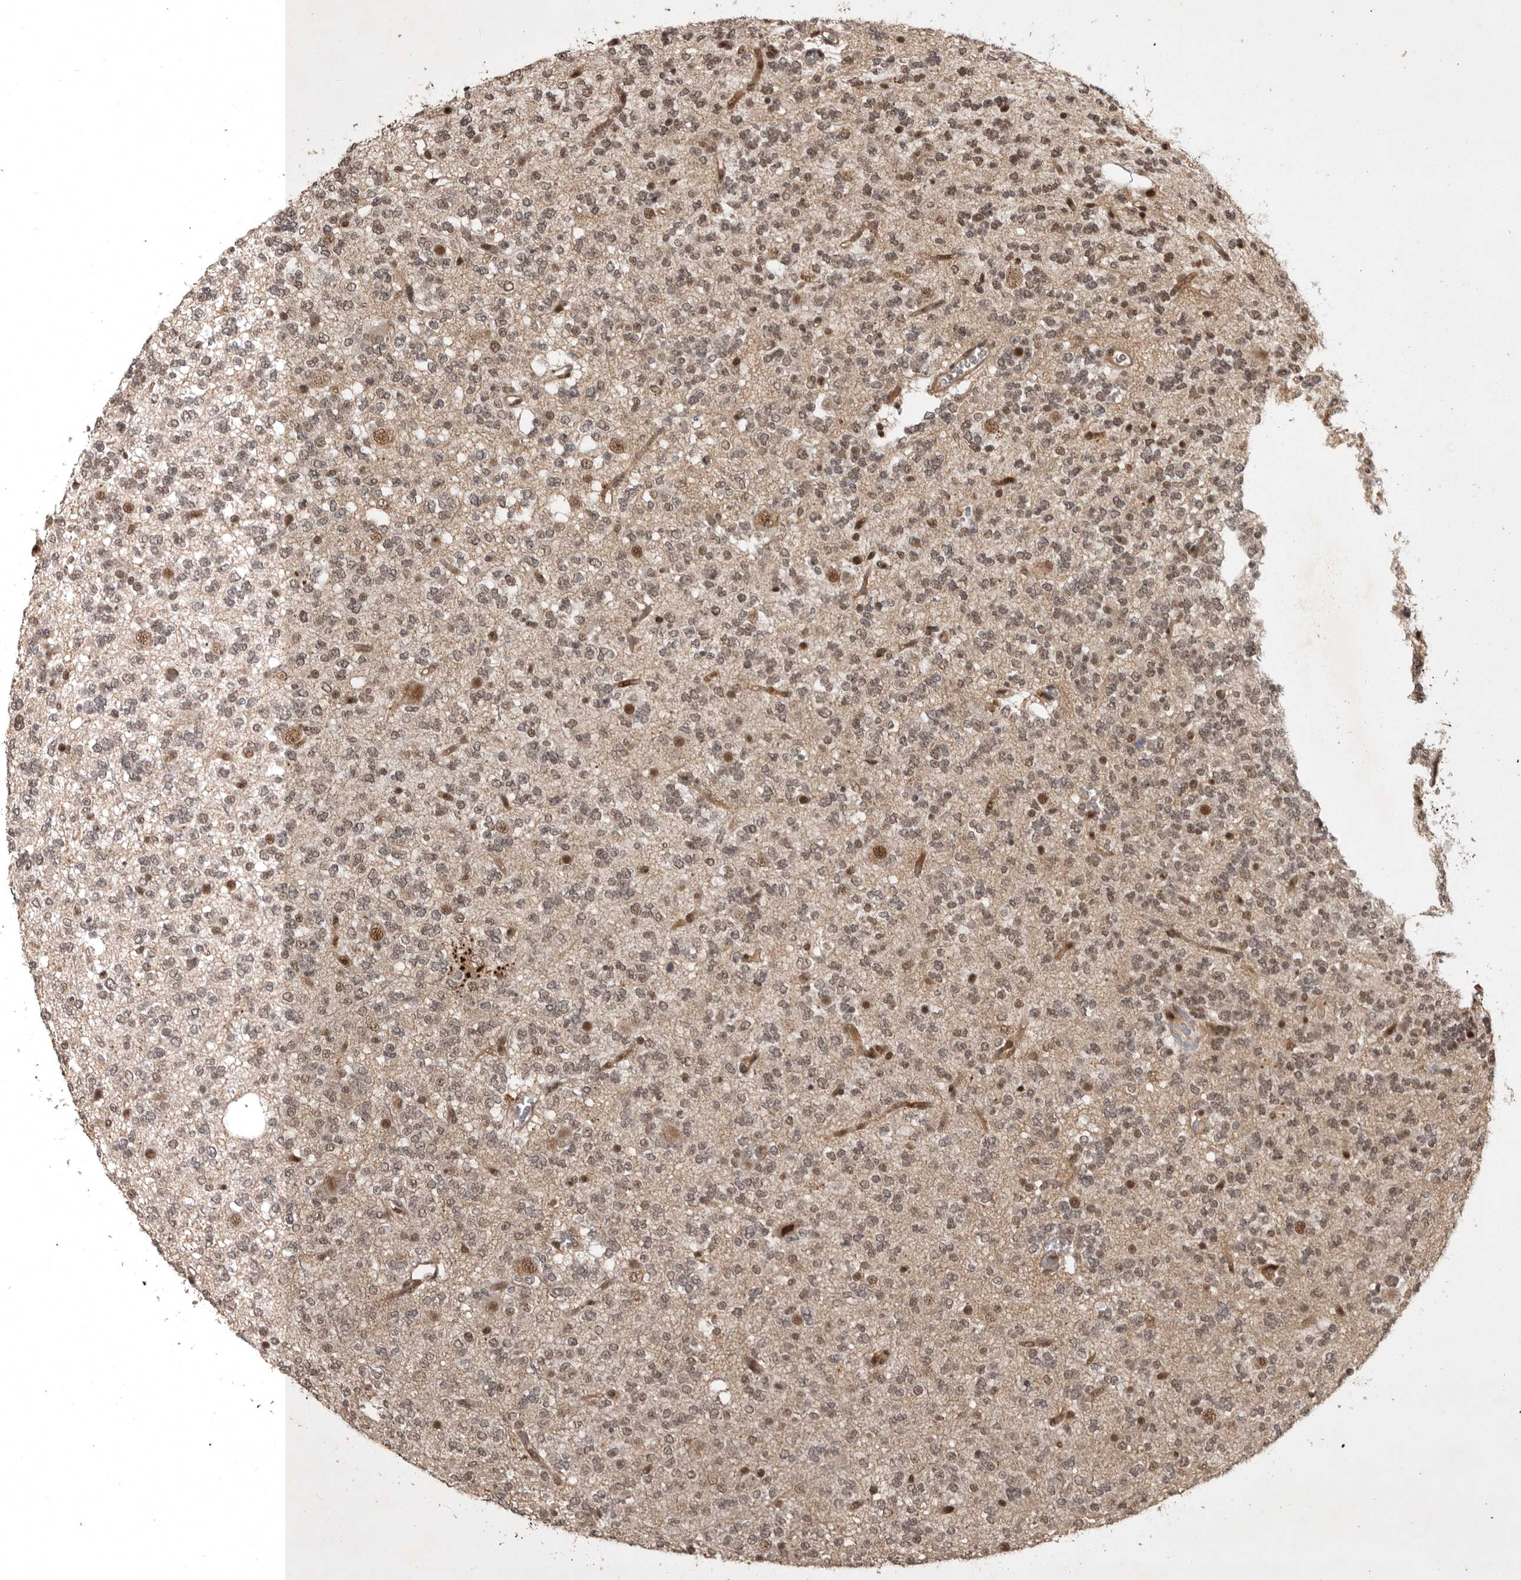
{"staining": {"intensity": "weak", "quantity": "25%-75%", "location": "nuclear"}, "tissue": "glioma", "cell_type": "Tumor cells", "image_type": "cancer", "snomed": [{"axis": "morphology", "description": "Glioma, malignant, Low grade"}, {"axis": "topography", "description": "Brain"}], "caption": "Approximately 25%-75% of tumor cells in human malignant glioma (low-grade) display weak nuclear protein staining as visualized by brown immunohistochemical staining.", "gene": "CBLL1", "patient": {"sex": "male", "age": 38}}